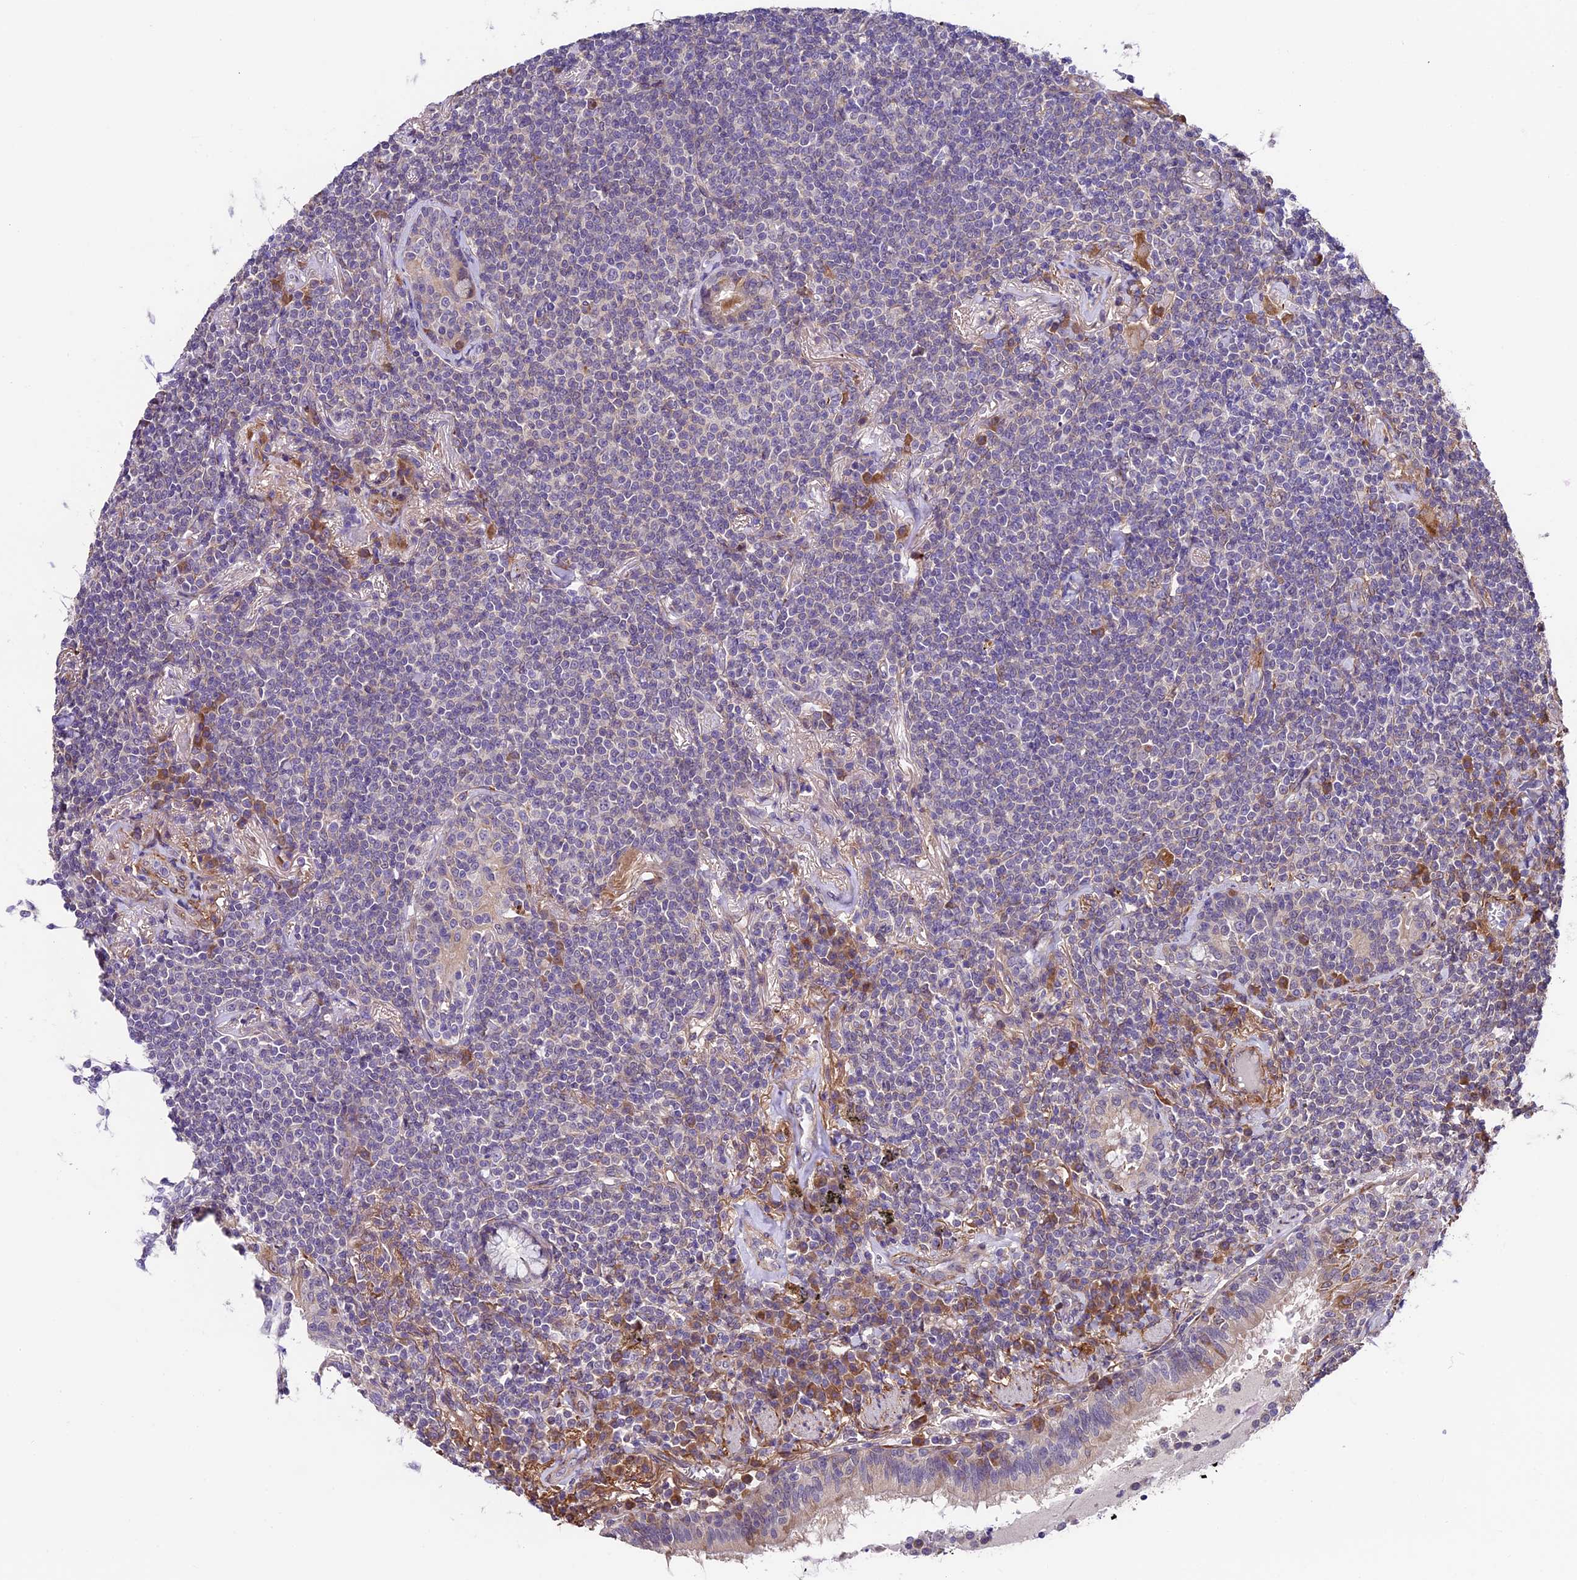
{"staining": {"intensity": "negative", "quantity": "none", "location": "none"}, "tissue": "lymphoma", "cell_type": "Tumor cells", "image_type": "cancer", "snomed": [{"axis": "morphology", "description": "Malignant lymphoma, non-Hodgkin's type, Low grade"}, {"axis": "topography", "description": "Lung"}], "caption": "IHC of human malignant lymphoma, non-Hodgkin's type (low-grade) exhibits no expression in tumor cells. Nuclei are stained in blue.", "gene": "LSM7", "patient": {"sex": "female", "age": 71}}